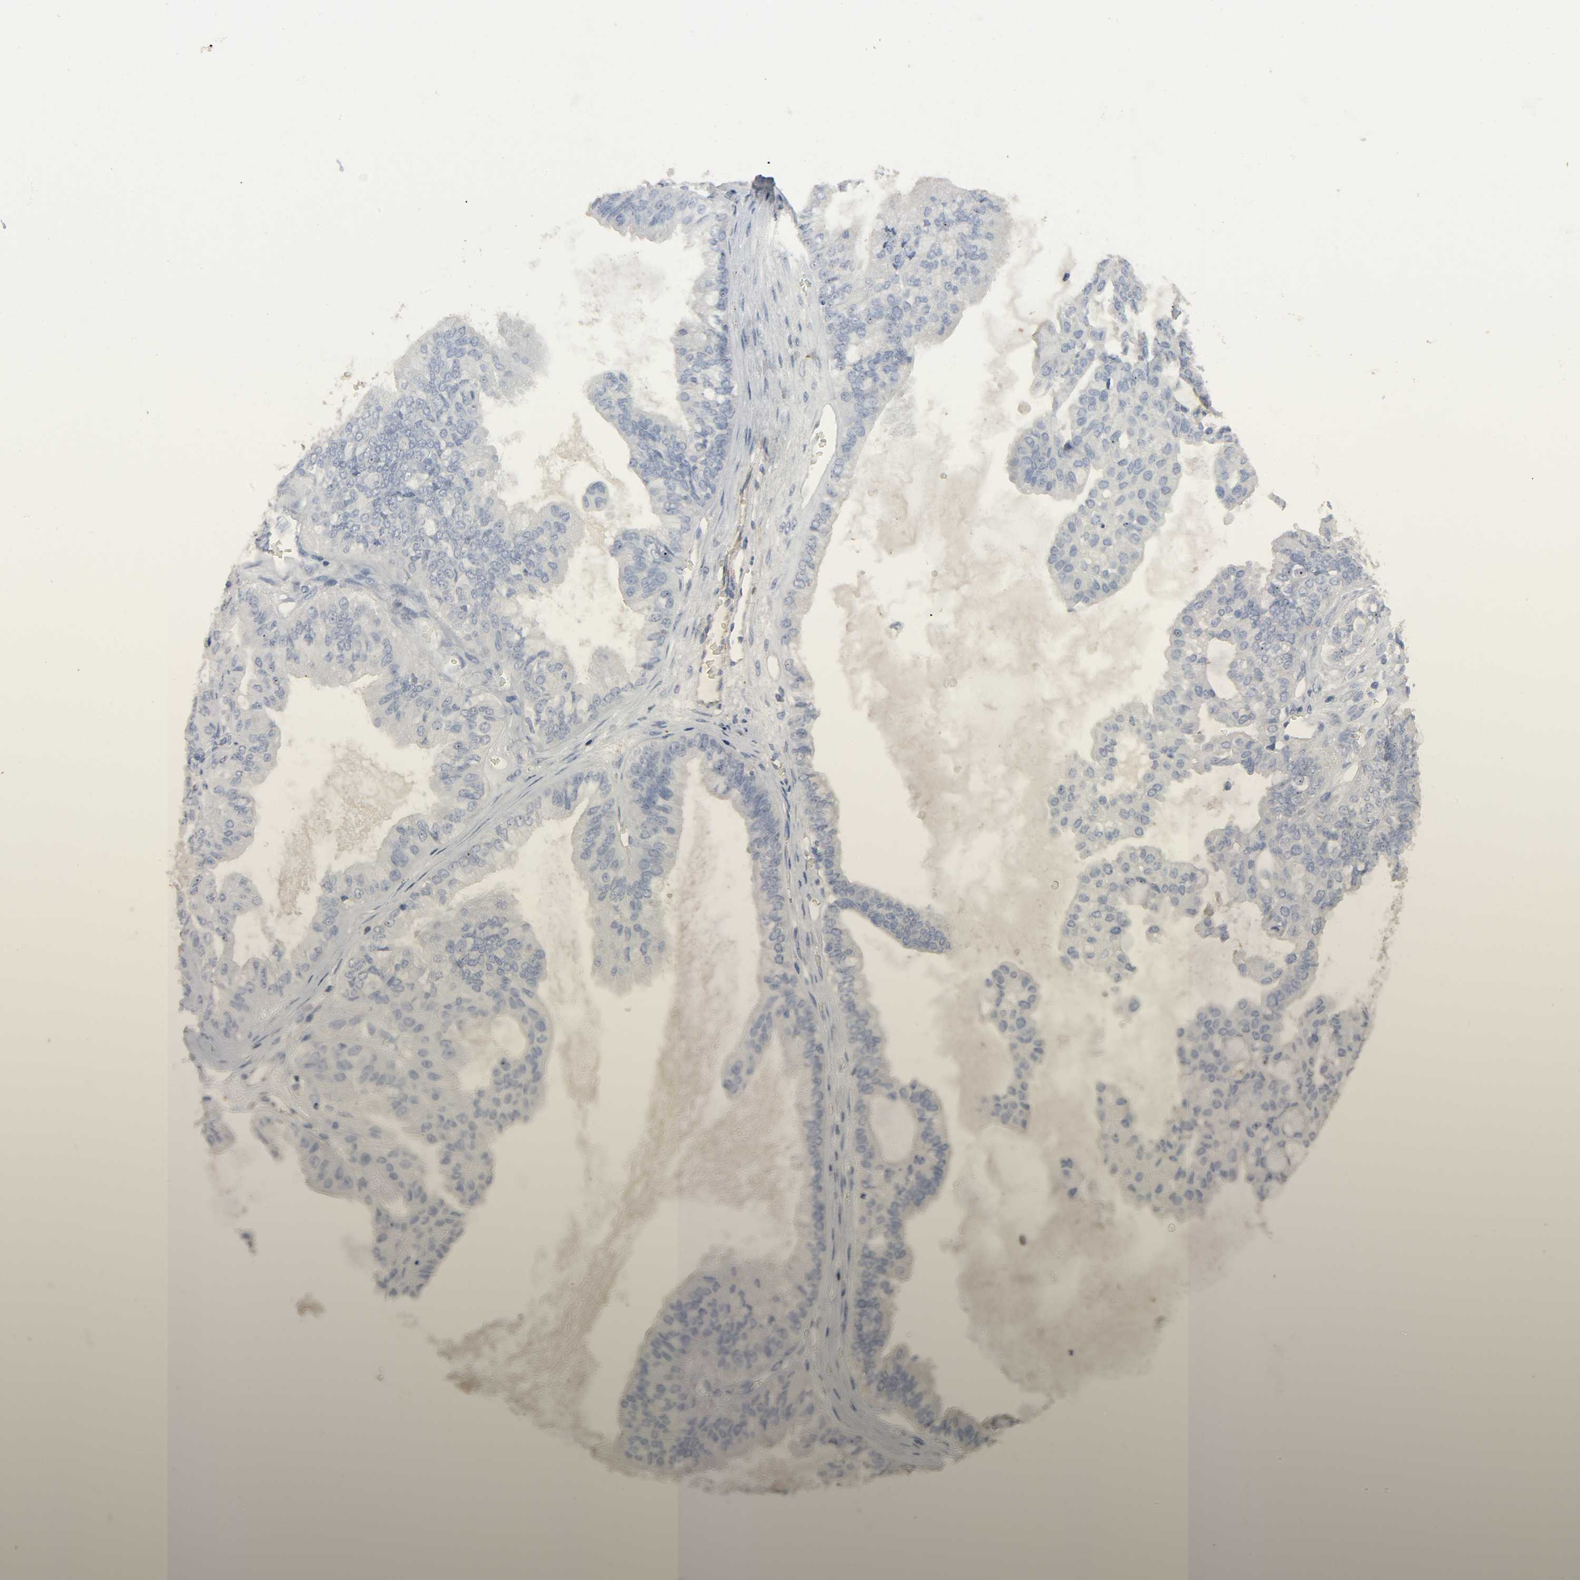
{"staining": {"intensity": "negative", "quantity": "none", "location": "none"}, "tissue": "ovarian cancer", "cell_type": "Tumor cells", "image_type": "cancer", "snomed": [{"axis": "morphology", "description": "Carcinoma, NOS"}, {"axis": "morphology", "description": "Carcinoma, endometroid"}, {"axis": "topography", "description": "Ovary"}], "caption": "Tumor cells are negative for brown protein staining in ovarian cancer.", "gene": "FBLN5", "patient": {"sex": "female", "age": 50}}